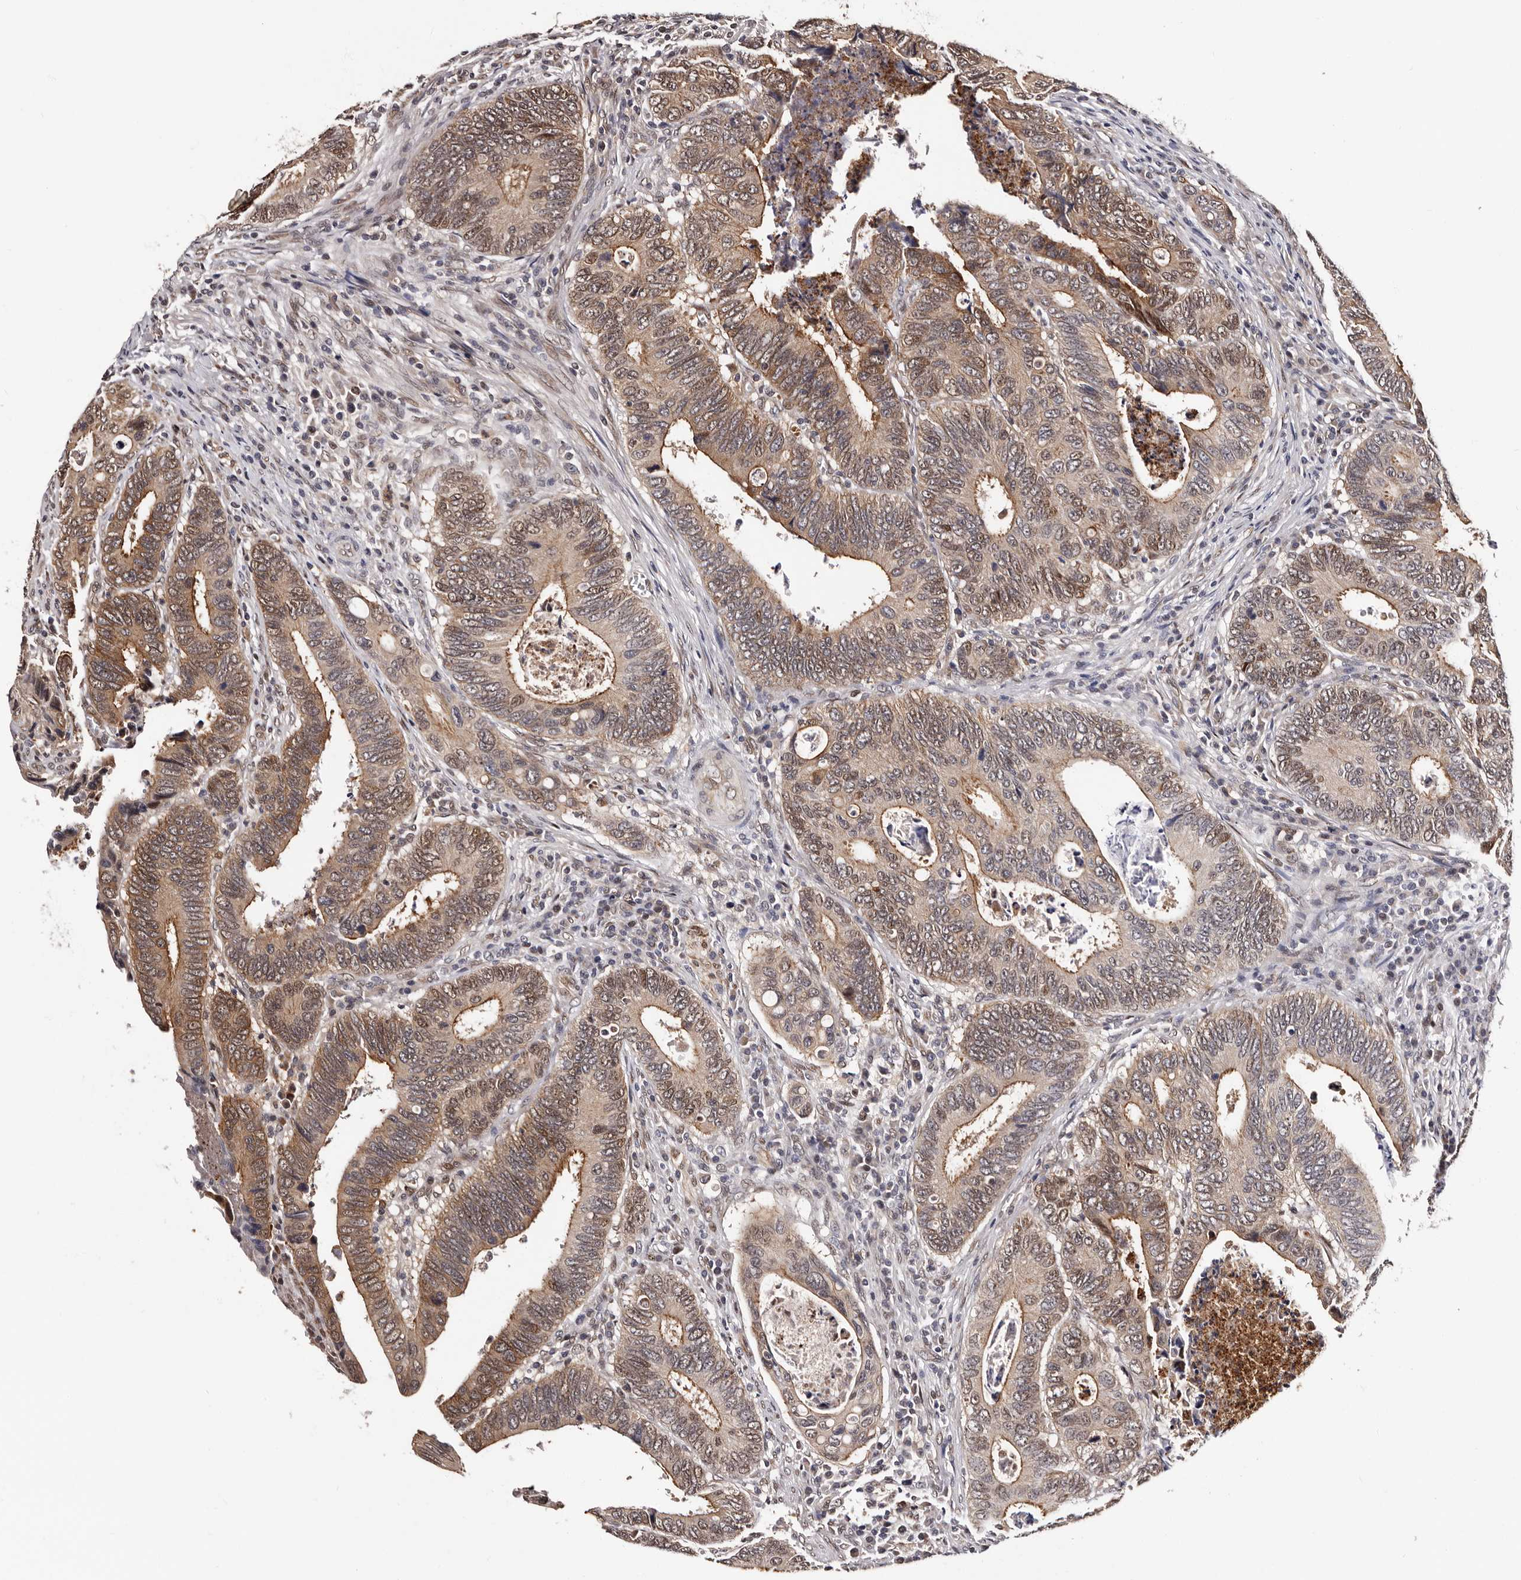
{"staining": {"intensity": "moderate", "quantity": ">75%", "location": "cytoplasmic/membranous"}, "tissue": "colorectal cancer", "cell_type": "Tumor cells", "image_type": "cancer", "snomed": [{"axis": "morphology", "description": "Adenocarcinoma, NOS"}, {"axis": "topography", "description": "Colon"}], "caption": "A high-resolution photomicrograph shows immunohistochemistry (IHC) staining of colorectal cancer, which demonstrates moderate cytoplasmic/membranous positivity in about >75% of tumor cells.", "gene": "GLRX3", "patient": {"sex": "male", "age": 72}}